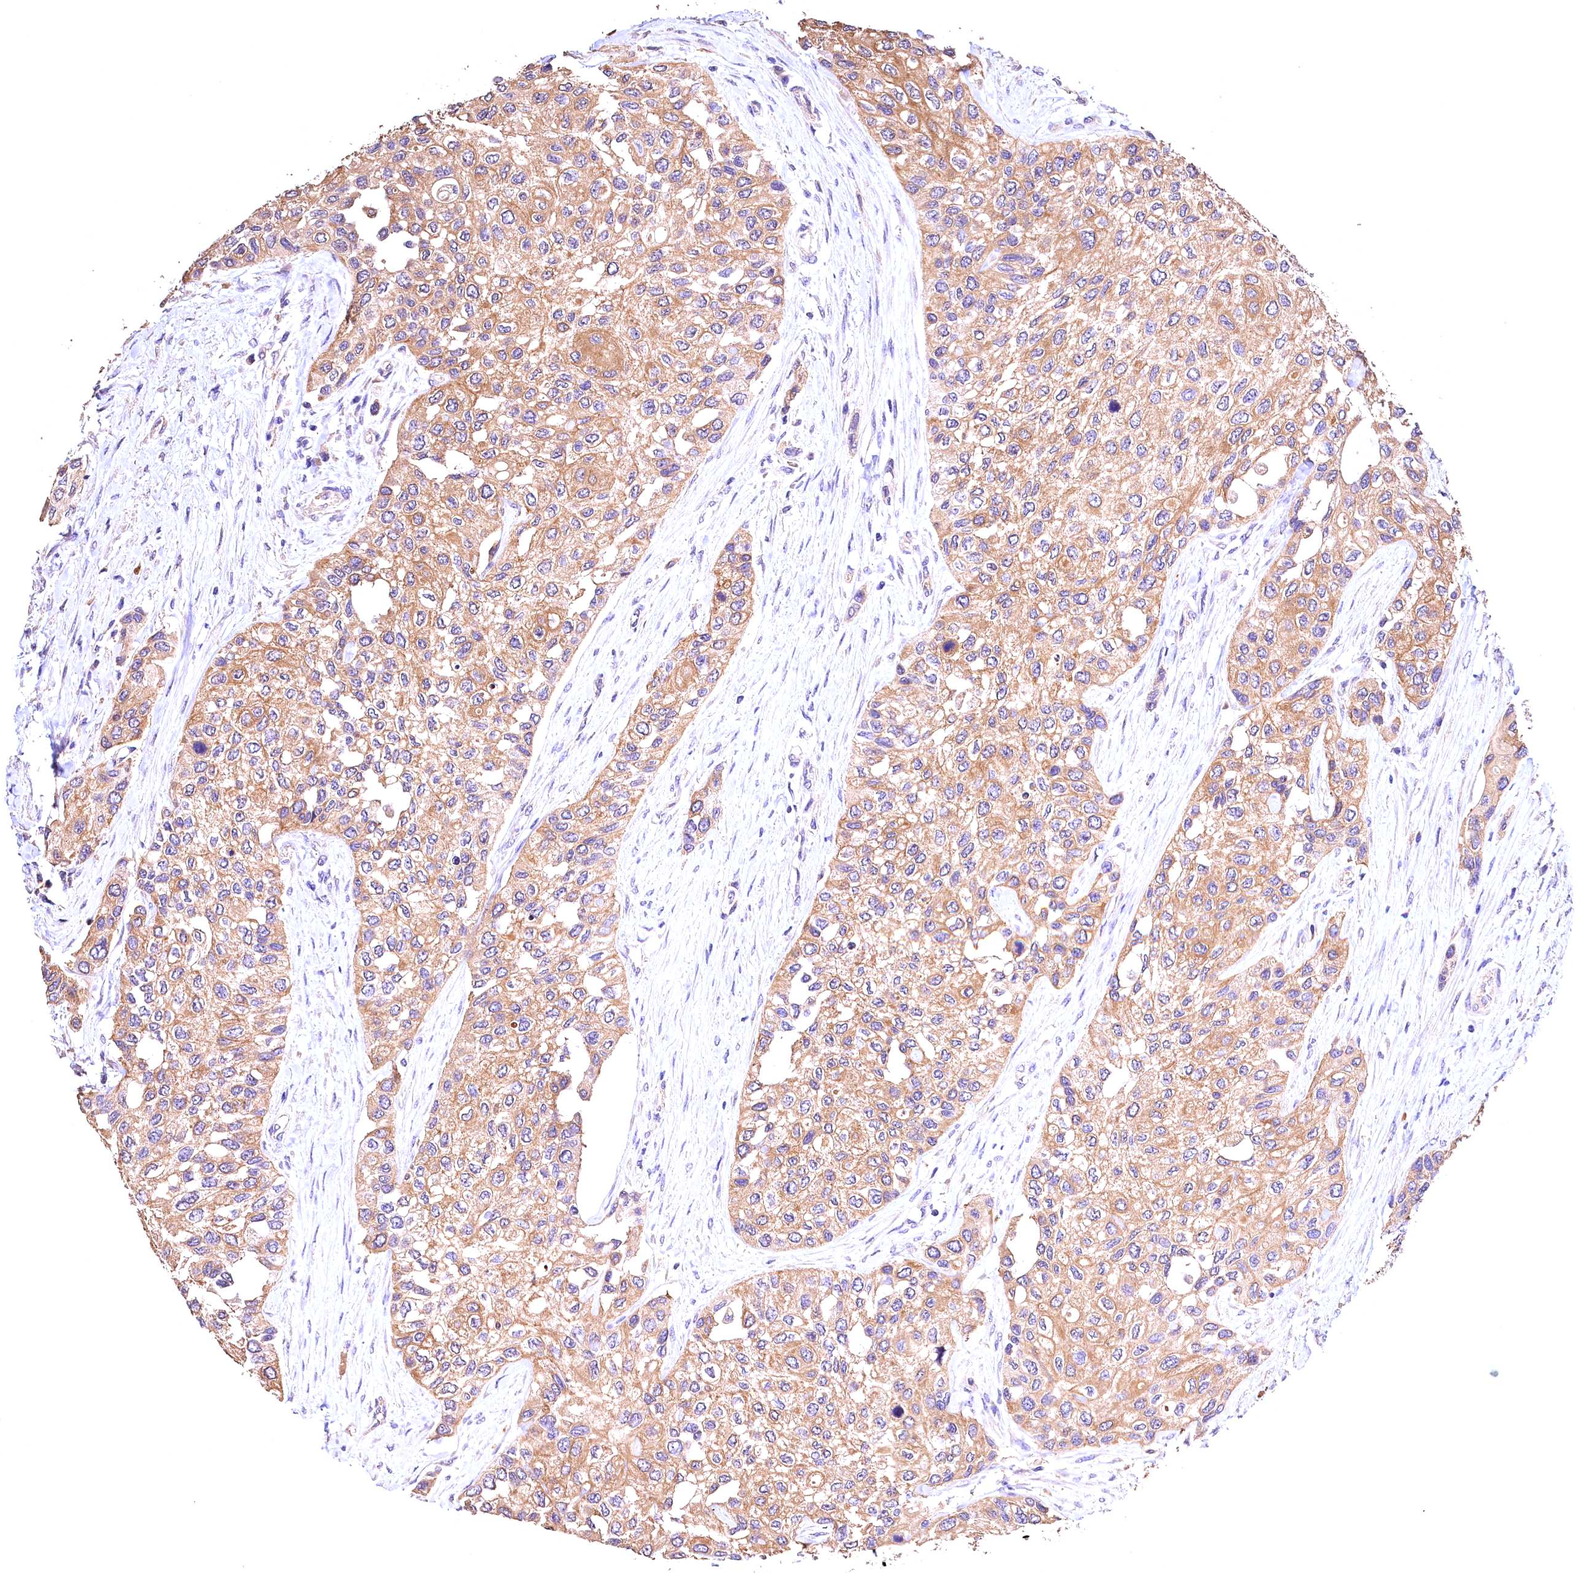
{"staining": {"intensity": "moderate", "quantity": ">75%", "location": "cytoplasmic/membranous"}, "tissue": "urothelial cancer", "cell_type": "Tumor cells", "image_type": "cancer", "snomed": [{"axis": "morphology", "description": "Normal tissue, NOS"}, {"axis": "morphology", "description": "Urothelial carcinoma, High grade"}, {"axis": "topography", "description": "Vascular tissue"}, {"axis": "topography", "description": "Urinary bladder"}], "caption": "IHC micrograph of urothelial cancer stained for a protein (brown), which reveals medium levels of moderate cytoplasmic/membranous expression in approximately >75% of tumor cells.", "gene": "OAS3", "patient": {"sex": "female", "age": 56}}